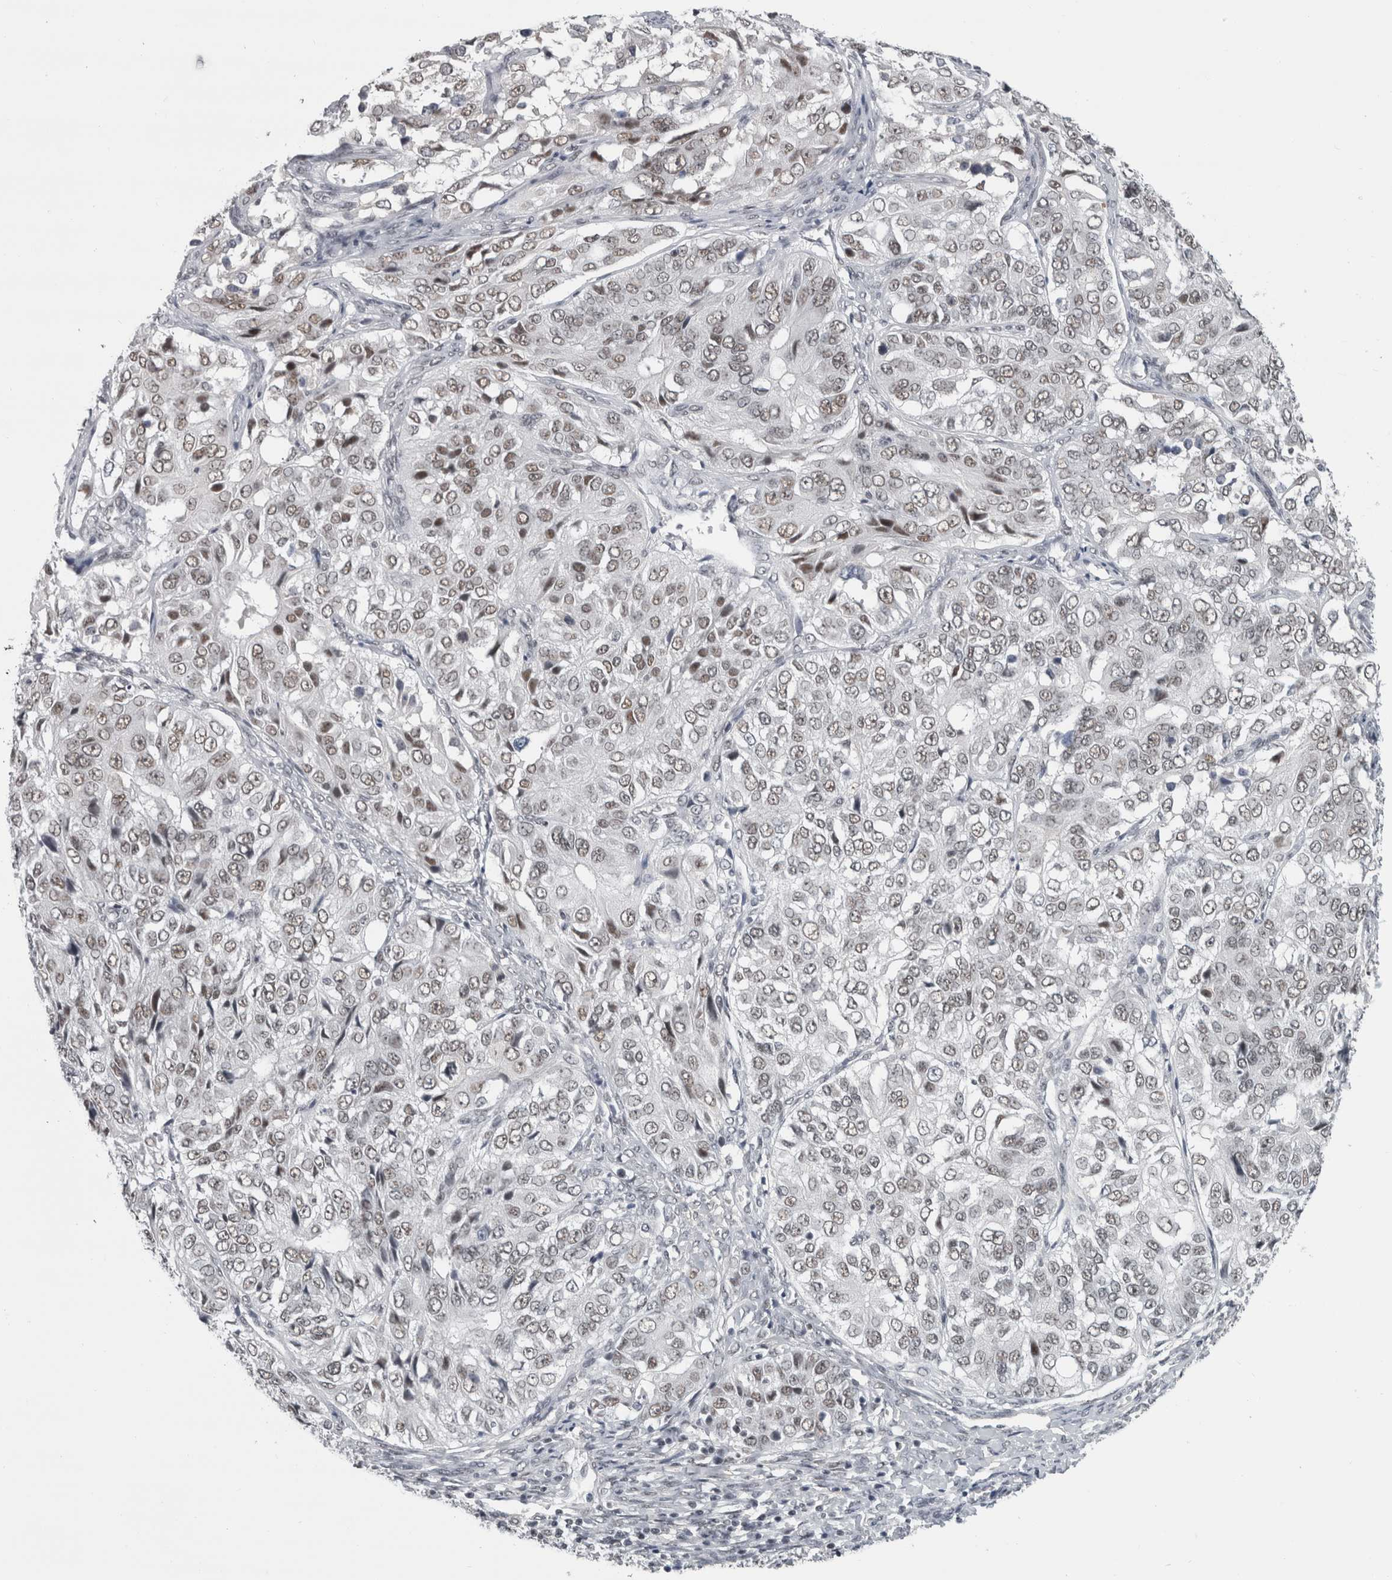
{"staining": {"intensity": "weak", "quantity": ">75%", "location": "nuclear"}, "tissue": "ovarian cancer", "cell_type": "Tumor cells", "image_type": "cancer", "snomed": [{"axis": "morphology", "description": "Carcinoma, endometroid"}, {"axis": "topography", "description": "Ovary"}], "caption": "Ovarian cancer (endometroid carcinoma) stained with IHC displays weak nuclear staining in about >75% of tumor cells.", "gene": "ARID4B", "patient": {"sex": "female", "age": 51}}